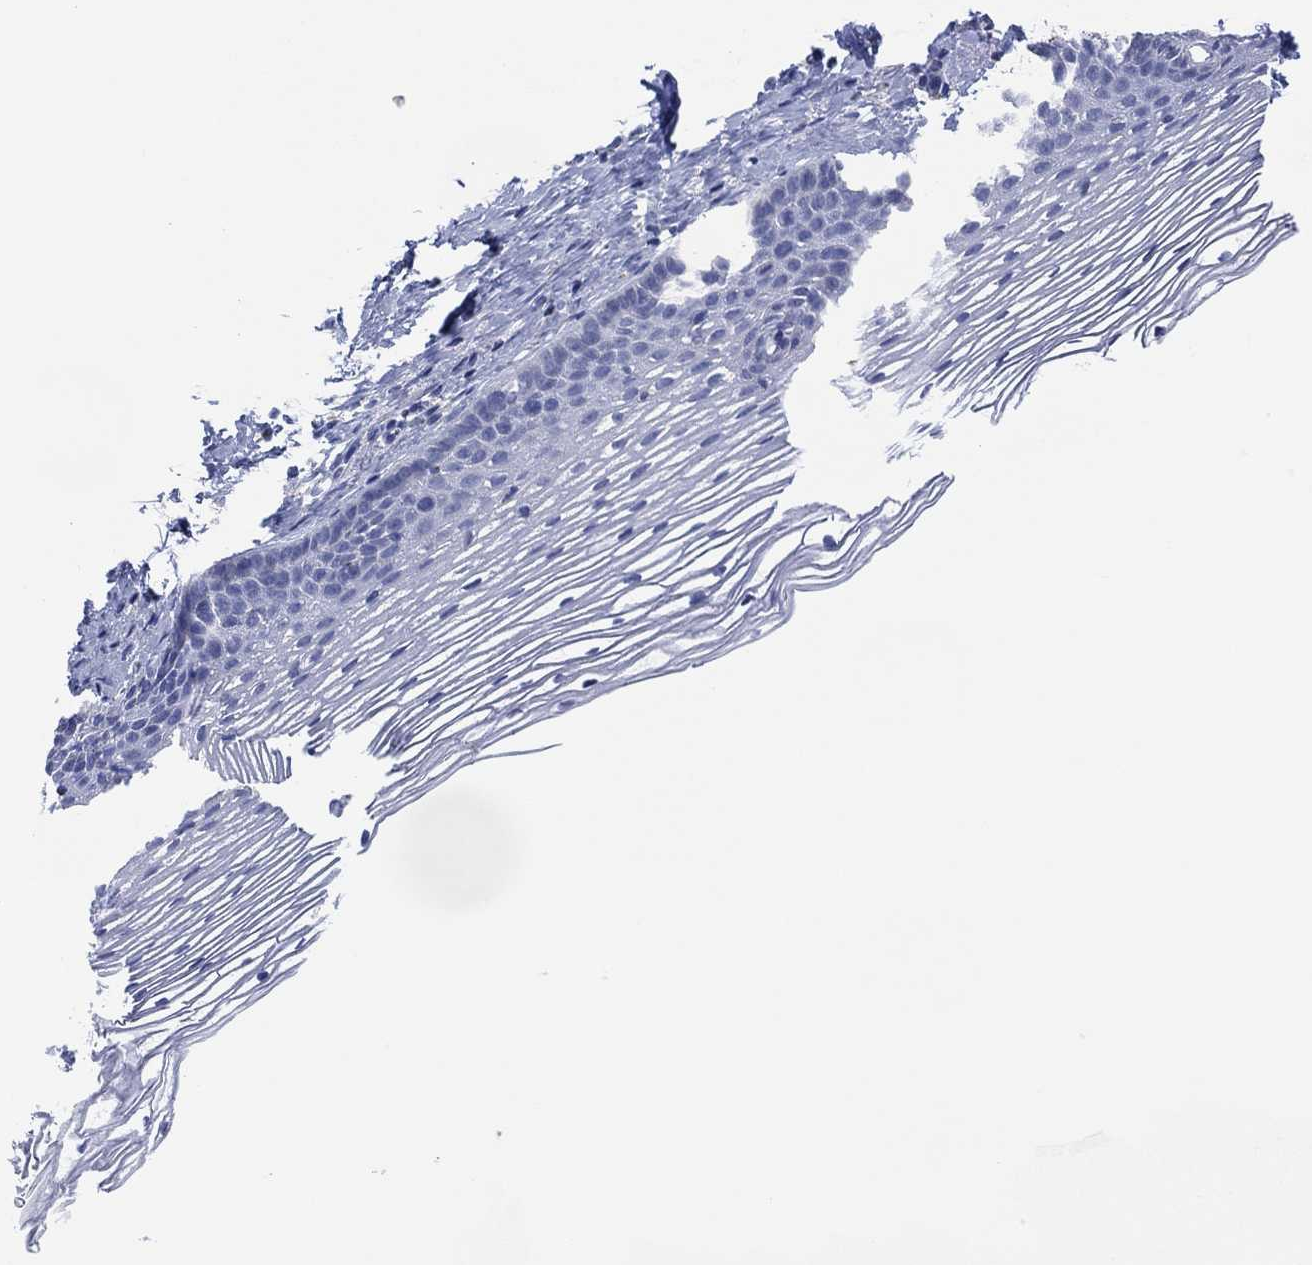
{"staining": {"intensity": "negative", "quantity": "none", "location": "none"}, "tissue": "cervix", "cell_type": "Squamous epithelial cells", "image_type": "normal", "snomed": [{"axis": "morphology", "description": "Normal tissue, NOS"}, {"axis": "topography", "description": "Cervix"}], "caption": "This is an IHC image of benign cervix. There is no positivity in squamous epithelial cells.", "gene": "CFTR", "patient": {"sex": "female", "age": 39}}